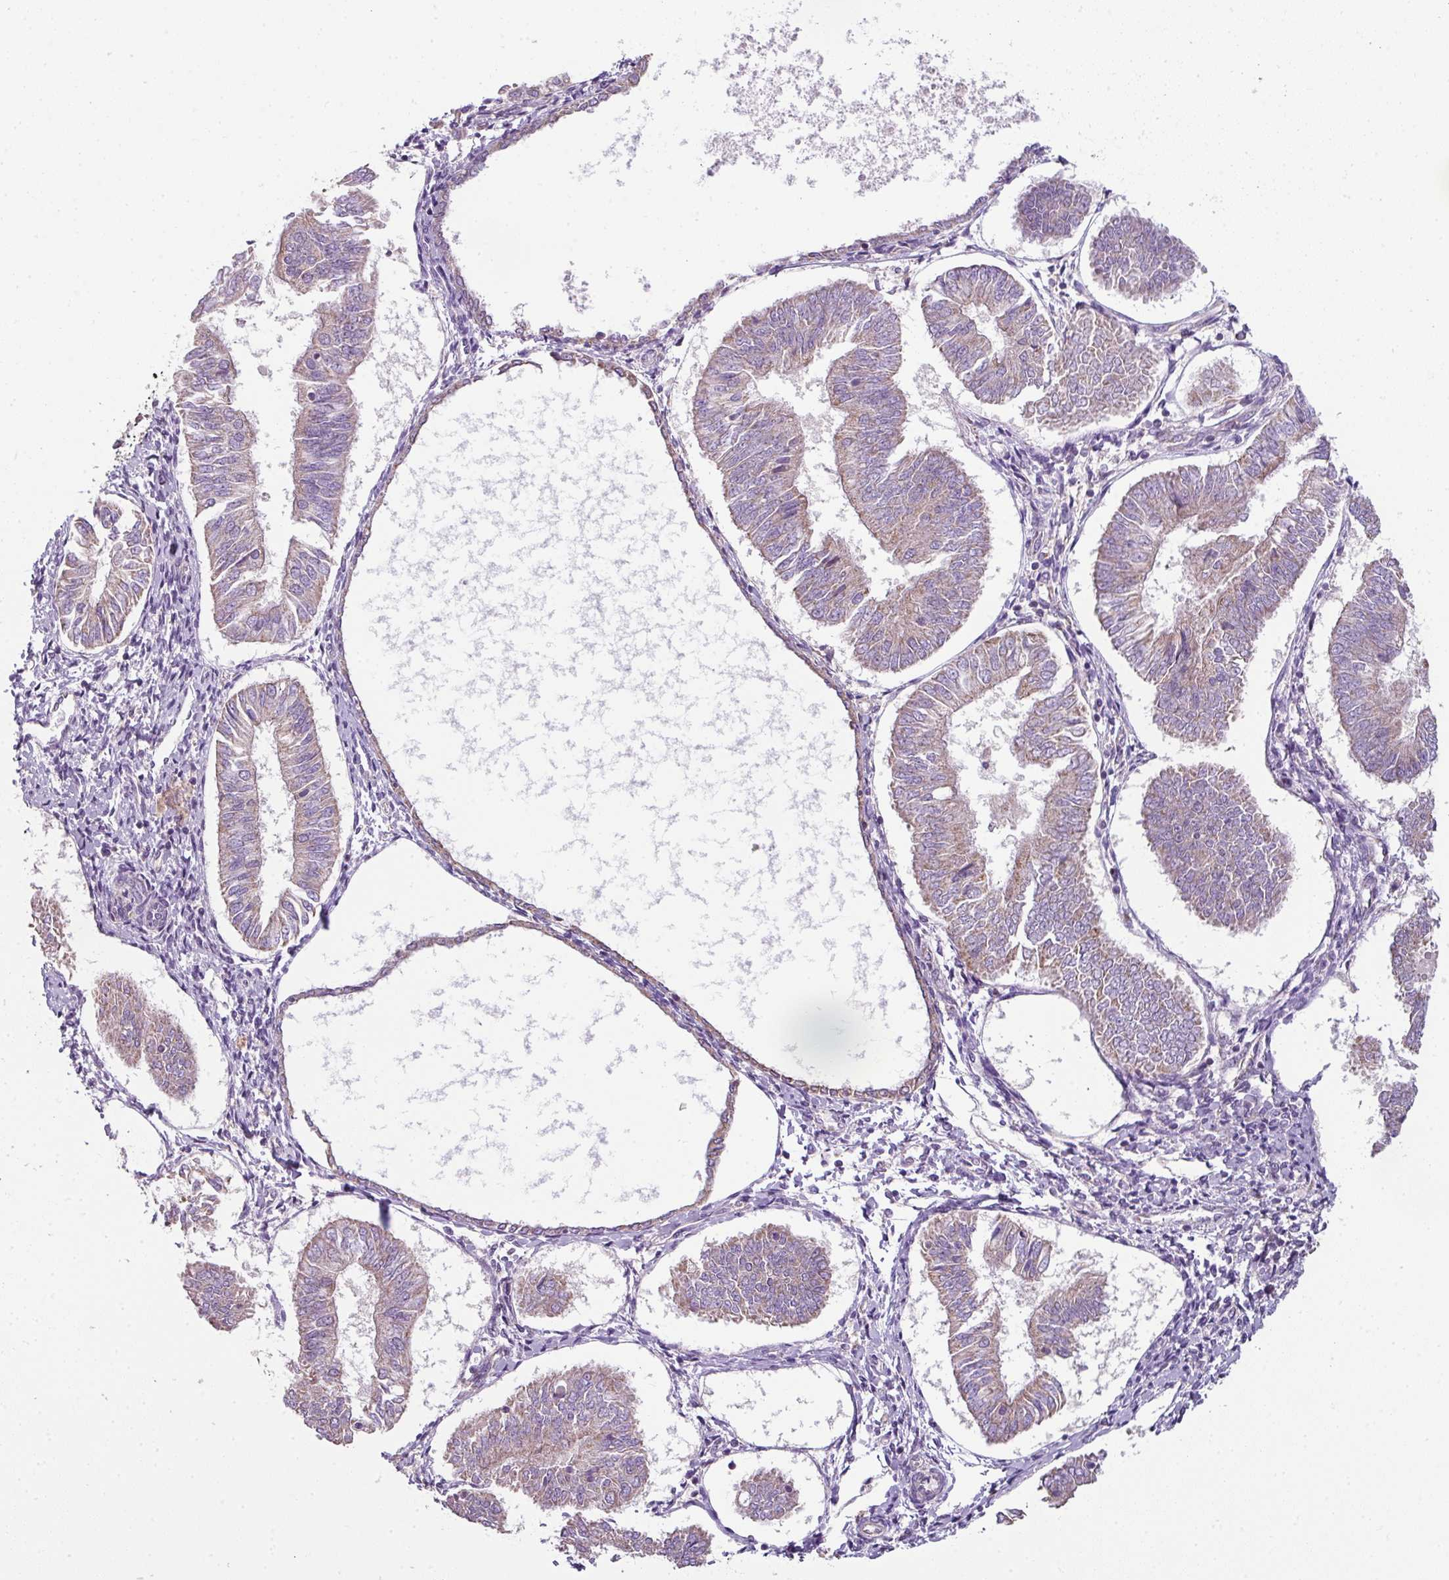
{"staining": {"intensity": "weak", "quantity": "25%-75%", "location": "cytoplasmic/membranous"}, "tissue": "endometrial cancer", "cell_type": "Tumor cells", "image_type": "cancer", "snomed": [{"axis": "morphology", "description": "Adenocarcinoma, NOS"}, {"axis": "topography", "description": "Endometrium"}], "caption": "The photomicrograph exhibits a brown stain indicating the presence of a protein in the cytoplasmic/membranous of tumor cells in endometrial cancer (adenocarcinoma).", "gene": "PALS2", "patient": {"sex": "female", "age": 58}}